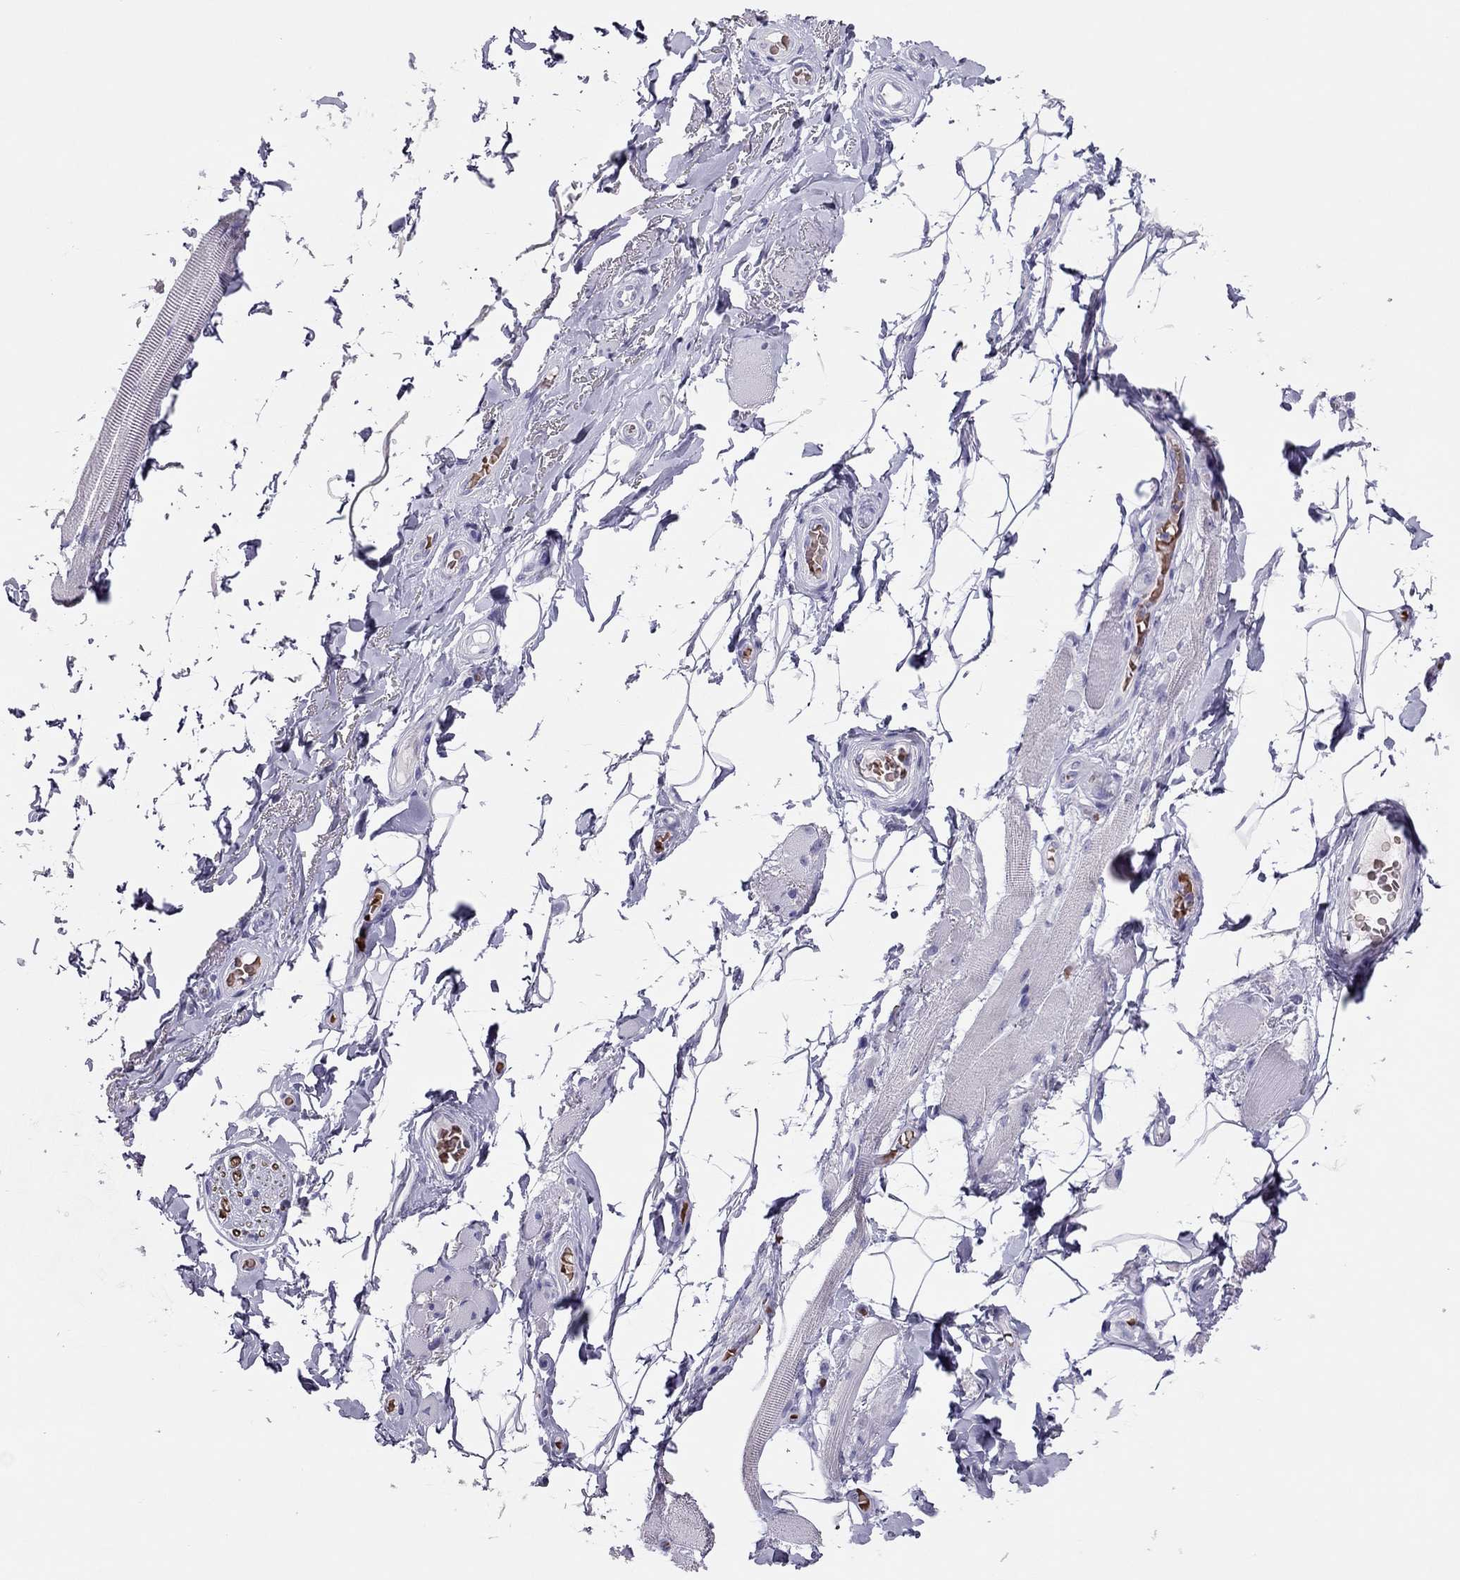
{"staining": {"intensity": "negative", "quantity": "none", "location": "none"}, "tissue": "adipose tissue", "cell_type": "Adipocytes", "image_type": "normal", "snomed": [{"axis": "morphology", "description": "Normal tissue, NOS"}, {"axis": "topography", "description": "Anal"}, {"axis": "topography", "description": "Peripheral nerve tissue"}], "caption": "IHC image of unremarkable adipose tissue: adipose tissue stained with DAB (3,3'-diaminobenzidine) shows no significant protein positivity in adipocytes. (Brightfield microscopy of DAB (3,3'-diaminobenzidine) IHC at high magnification).", "gene": "TSHB", "patient": {"sex": "male", "age": 53}}